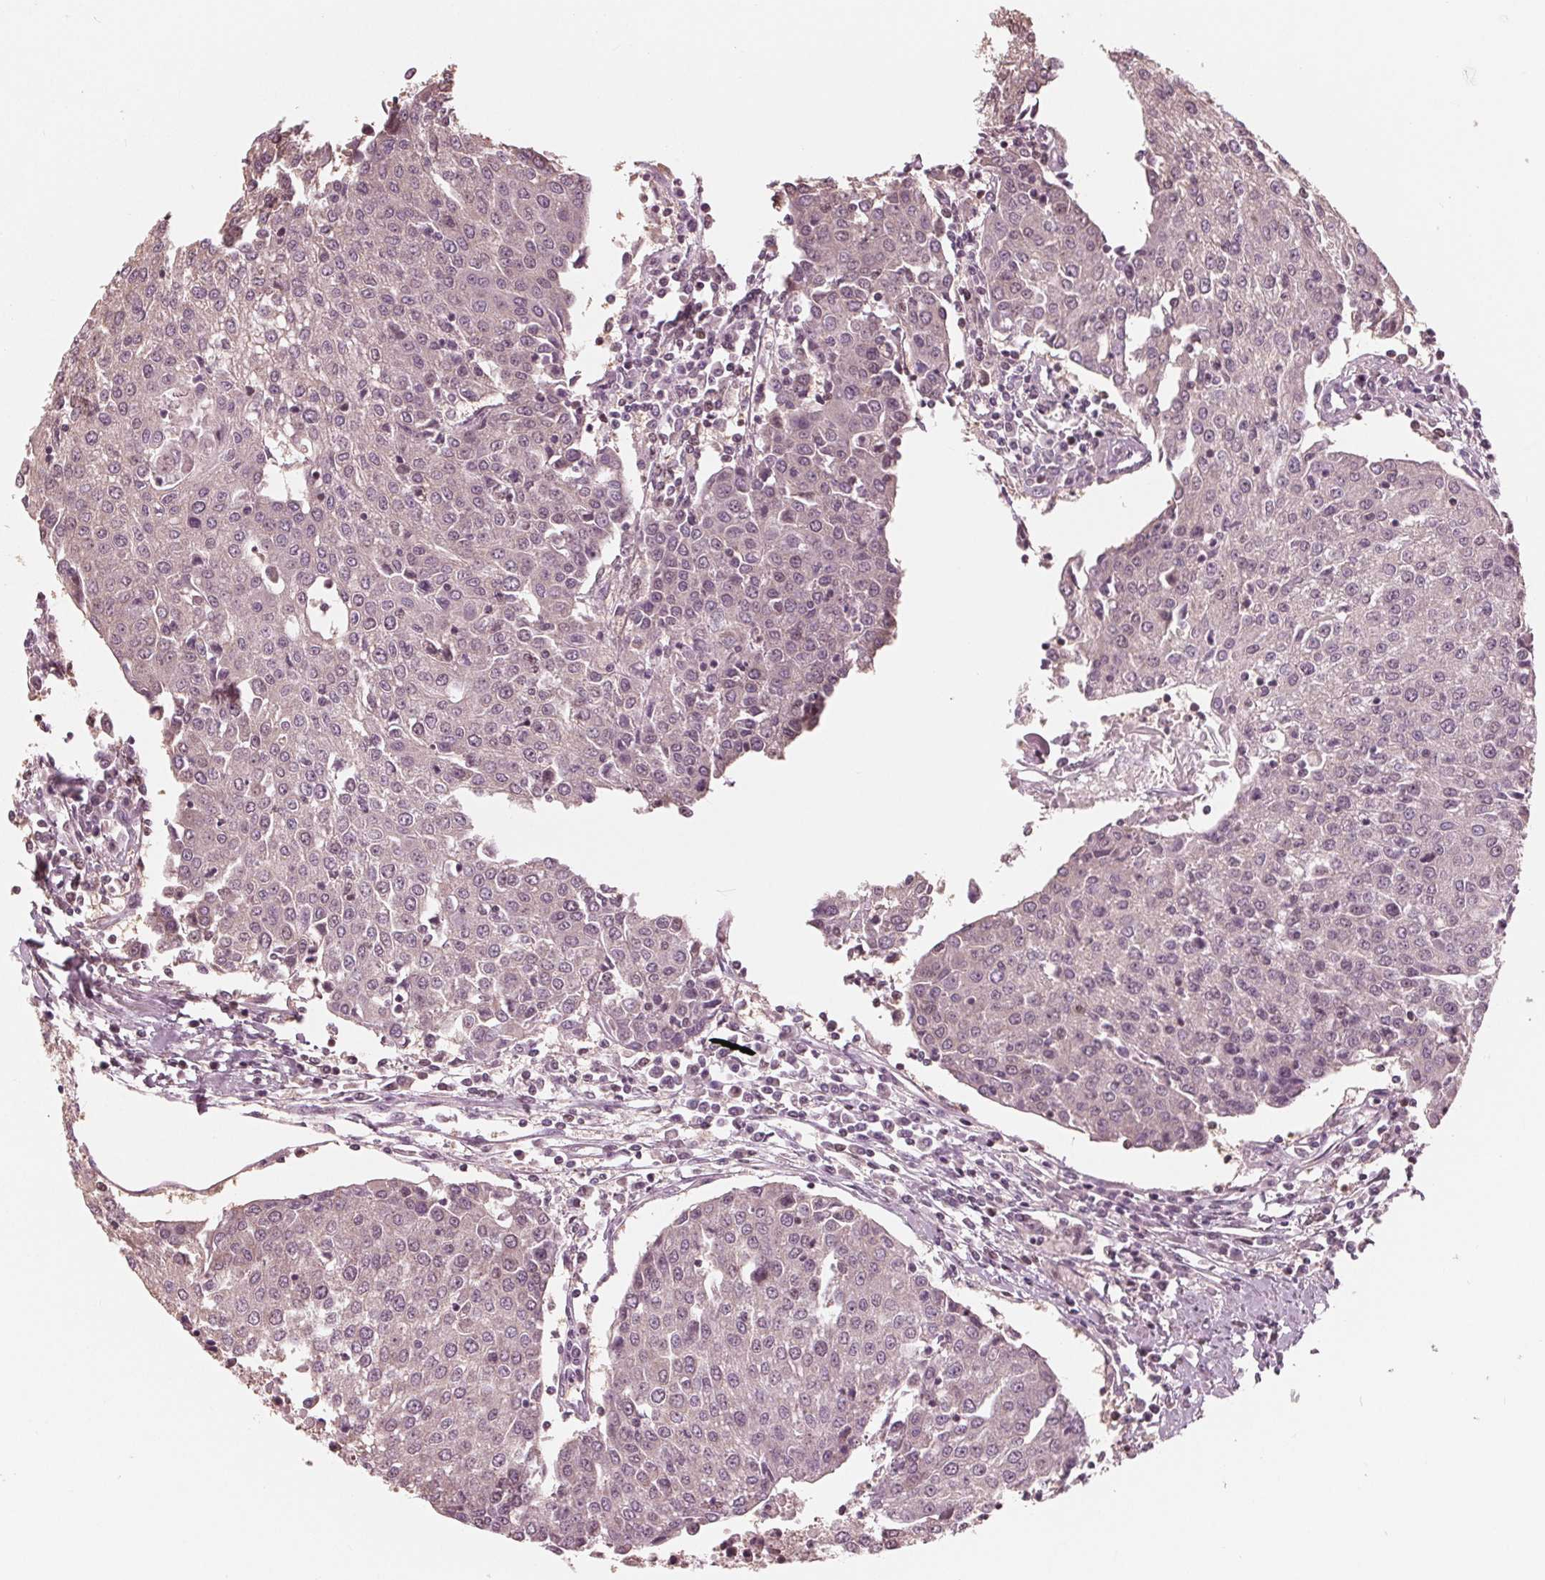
{"staining": {"intensity": "negative", "quantity": "none", "location": "none"}, "tissue": "urothelial cancer", "cell_type": "Tumor cells", "image_type": "cancer", "snomed": [{"axis": "morphology", "description": "Urothelial carcinoma, High grade"}, {"axis": "topography", "description": "Urinary bladder"}], "caption": "Tumor cells show no significant positivity in urothelial cancer.", "gene": "HIRIP3", "patient": {"sex": "female", "age": 85}}